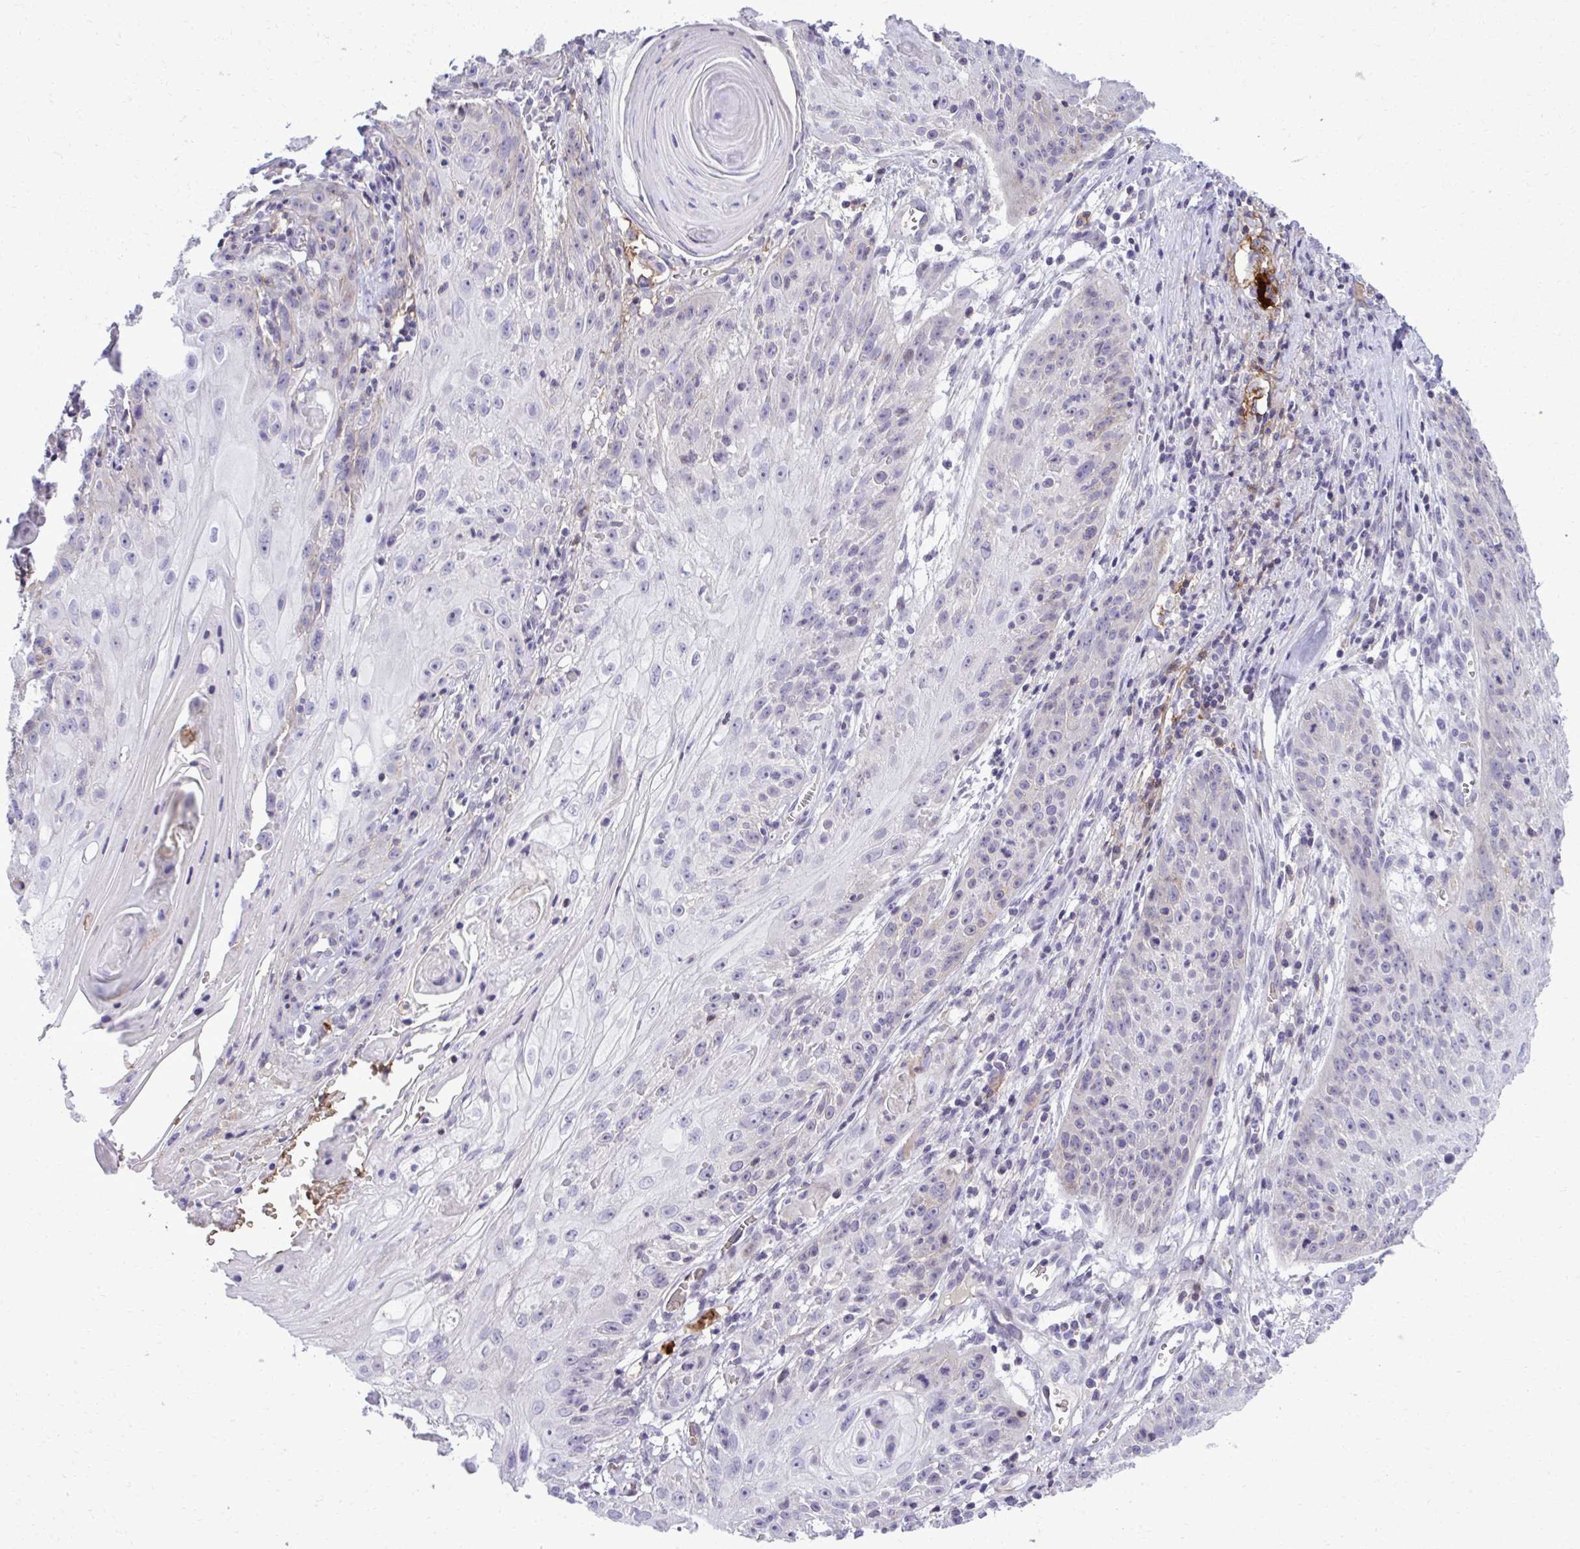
{"staining": {"intensity": "negative", "quantity": "none", "location": "none"}, "tissue": "skin cancer", "cell_type": "Tumor cells", "image_type": "cancer", "snomed": [{"axis": "morphology", "description": "Squamous cell carcinoma, NOS"}, {"axis": "topography", "description": "Skin"}, {"axis": "topography", "description": "Vulva"}], "caption": "Tumor cells show no significant protein expression in skin cancer (squamous cell carcinoma).", "gene": "PITPNM3", "patient": {"sex": "female", "age": 76}}